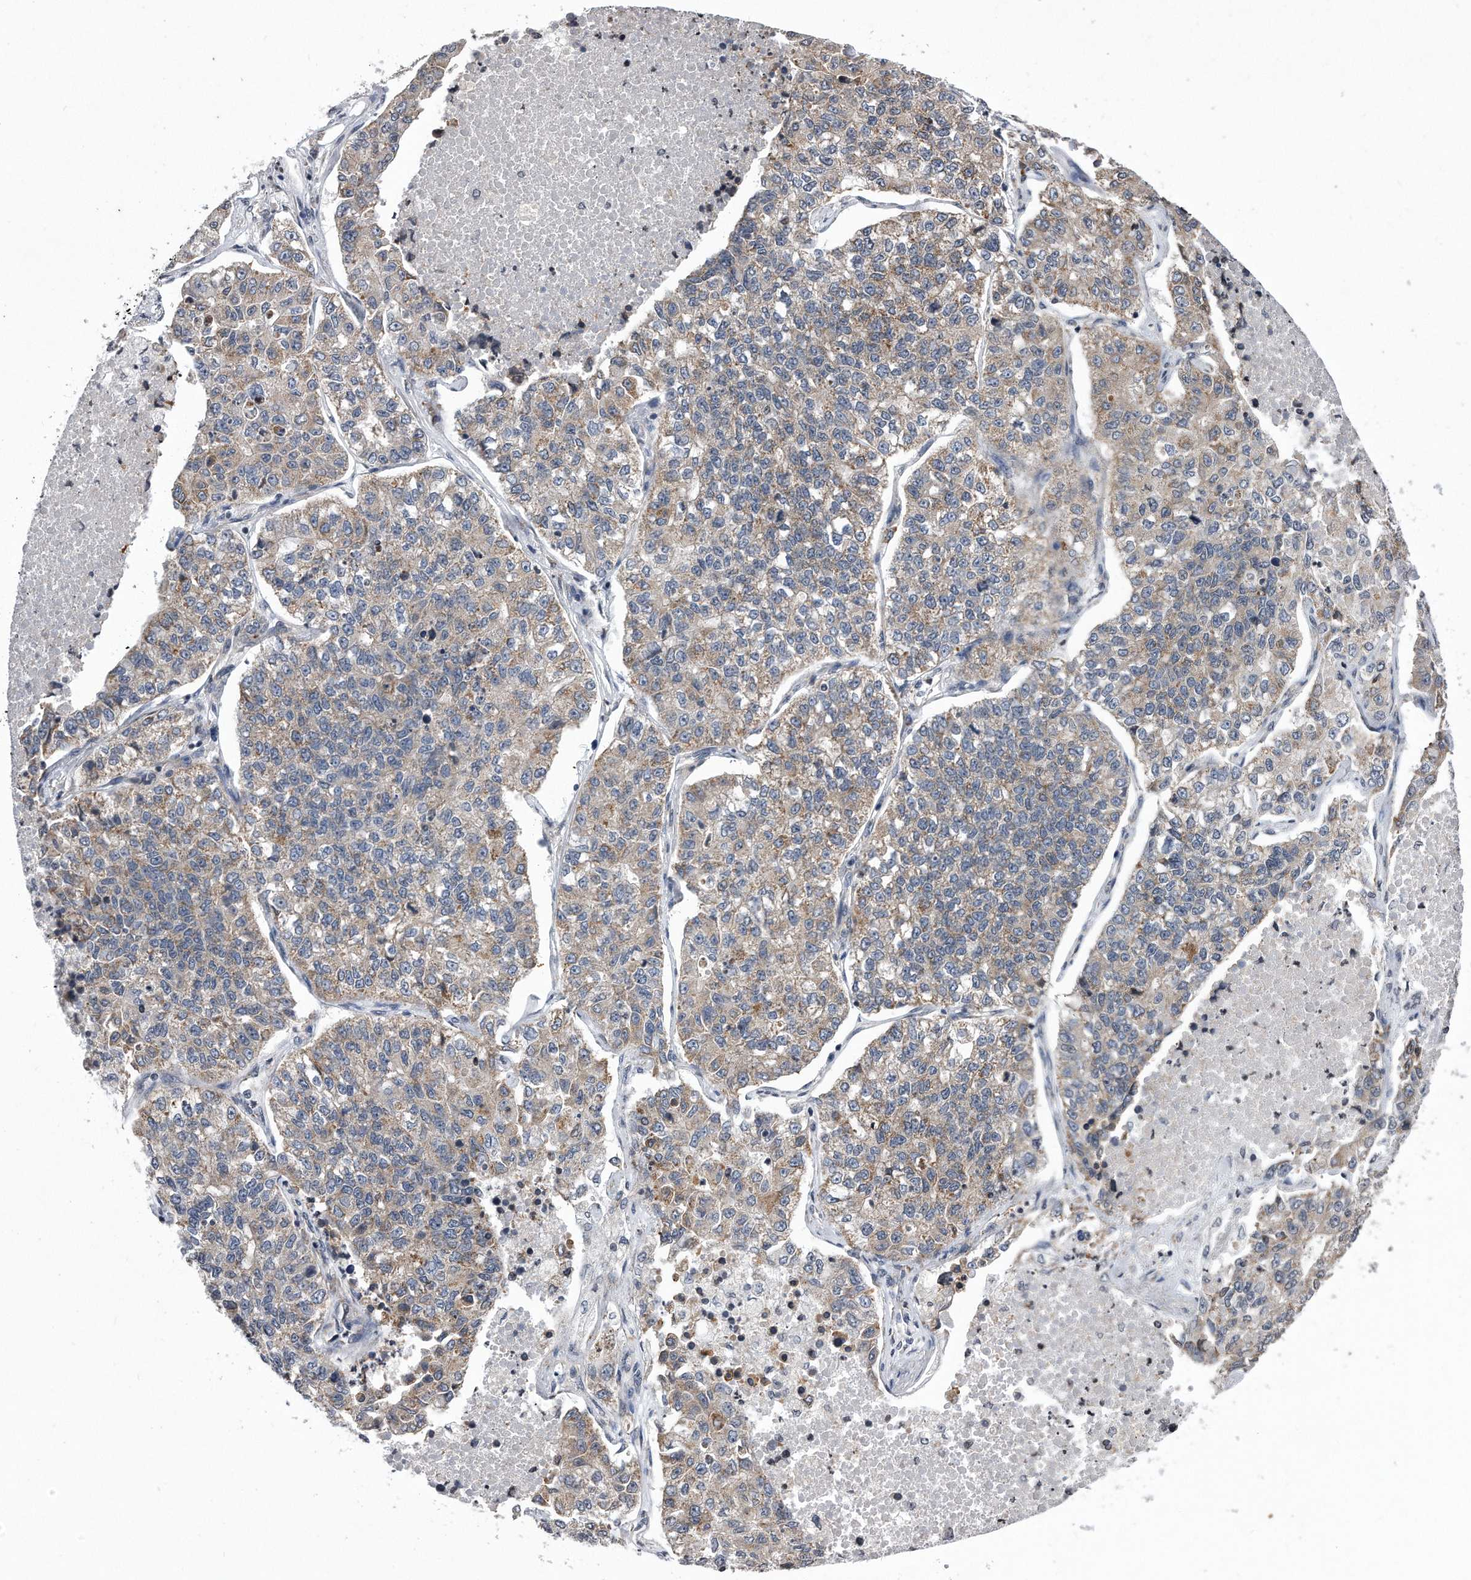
{"staining": {"intensity": "weak", "quantity": "25%-75%", "location": "cytoplasmic/membranous"}, "tissue": "lung cancer", "cell_type": "Tumor cells", "image_type": "cancer", "snomed": [{"axis": "morphology", "description": "Adenocarcinoma, NOS"}, {"axis": "topography", "description": "Lung"}], "caption": "Immunohistochemistry (IHC) (DAB) staining of human lung cancer reveals weak cytoplasmic/membranous protein positivity in approximately 25%-75% of tumor cells. The staining is performed using DAB (3,3'-diaminobenzidine) brown chromogen to label protein expression. The nuclei are counter-stained blue using hematoxylin.", "gene": "DAB1", "patient": {"sex": "male", "age": 49}}